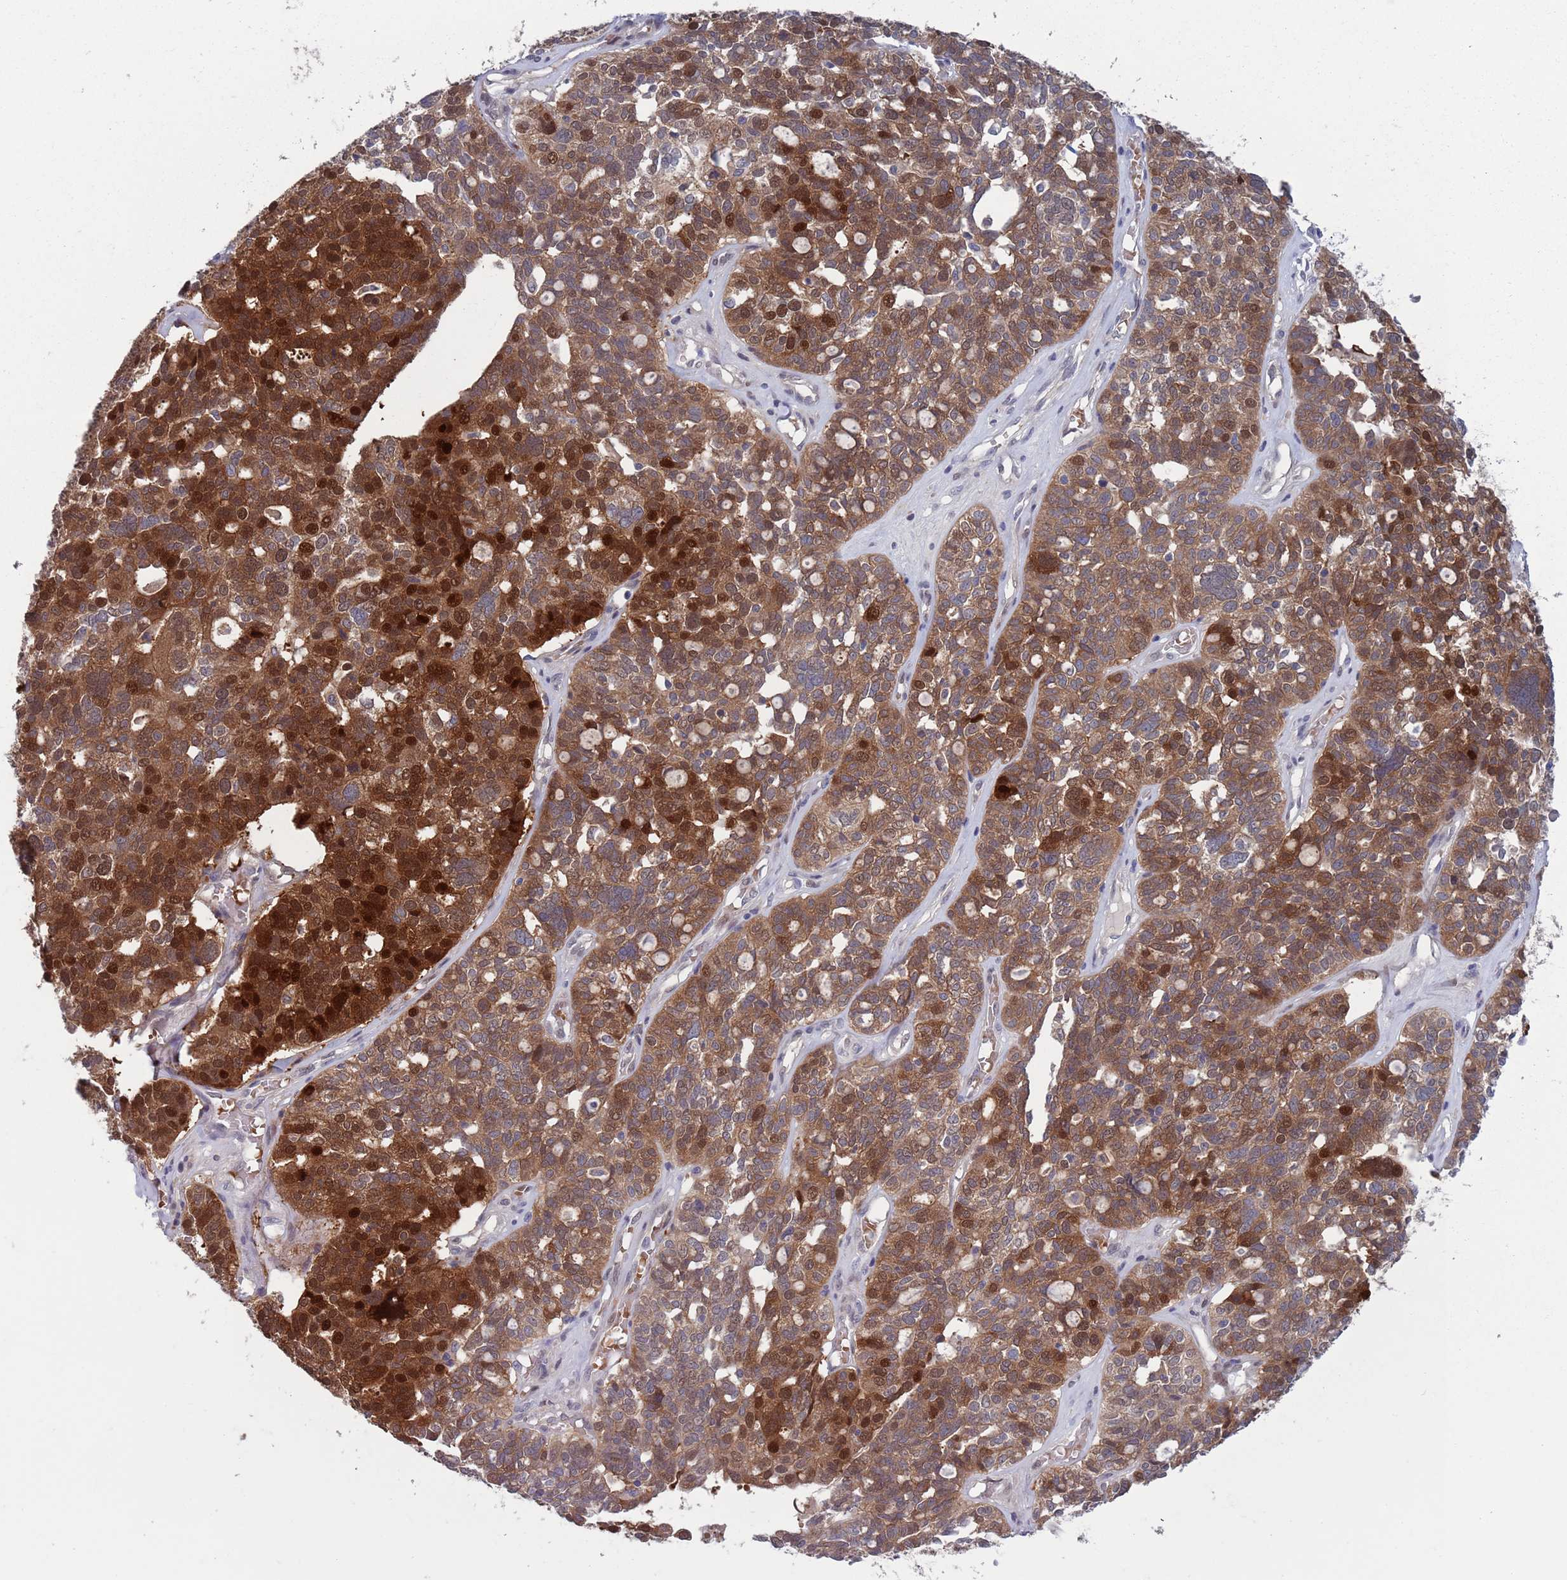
{"staining": {"intensity": "strong", "quantity": ">75%", "location": "cytoplasmic/membranous,nuclear"}, "tissue": "ovarian cancer", "cell_type": "Tumor cells", "image_type": "cancer", "snomed": [{"axis": "morphology", "description": "Cystadenocarcinoma, serous, NOS"}, {"axis": "topography", "description": "Ovary"}], "caption": "A brown stain labels strong cytoplasmic/membranous and nuclear expression of a protein in ovarian cancer tumor cells.", "gene": "CLNS1A", "patient": {"sex": "female", "age": 59}}